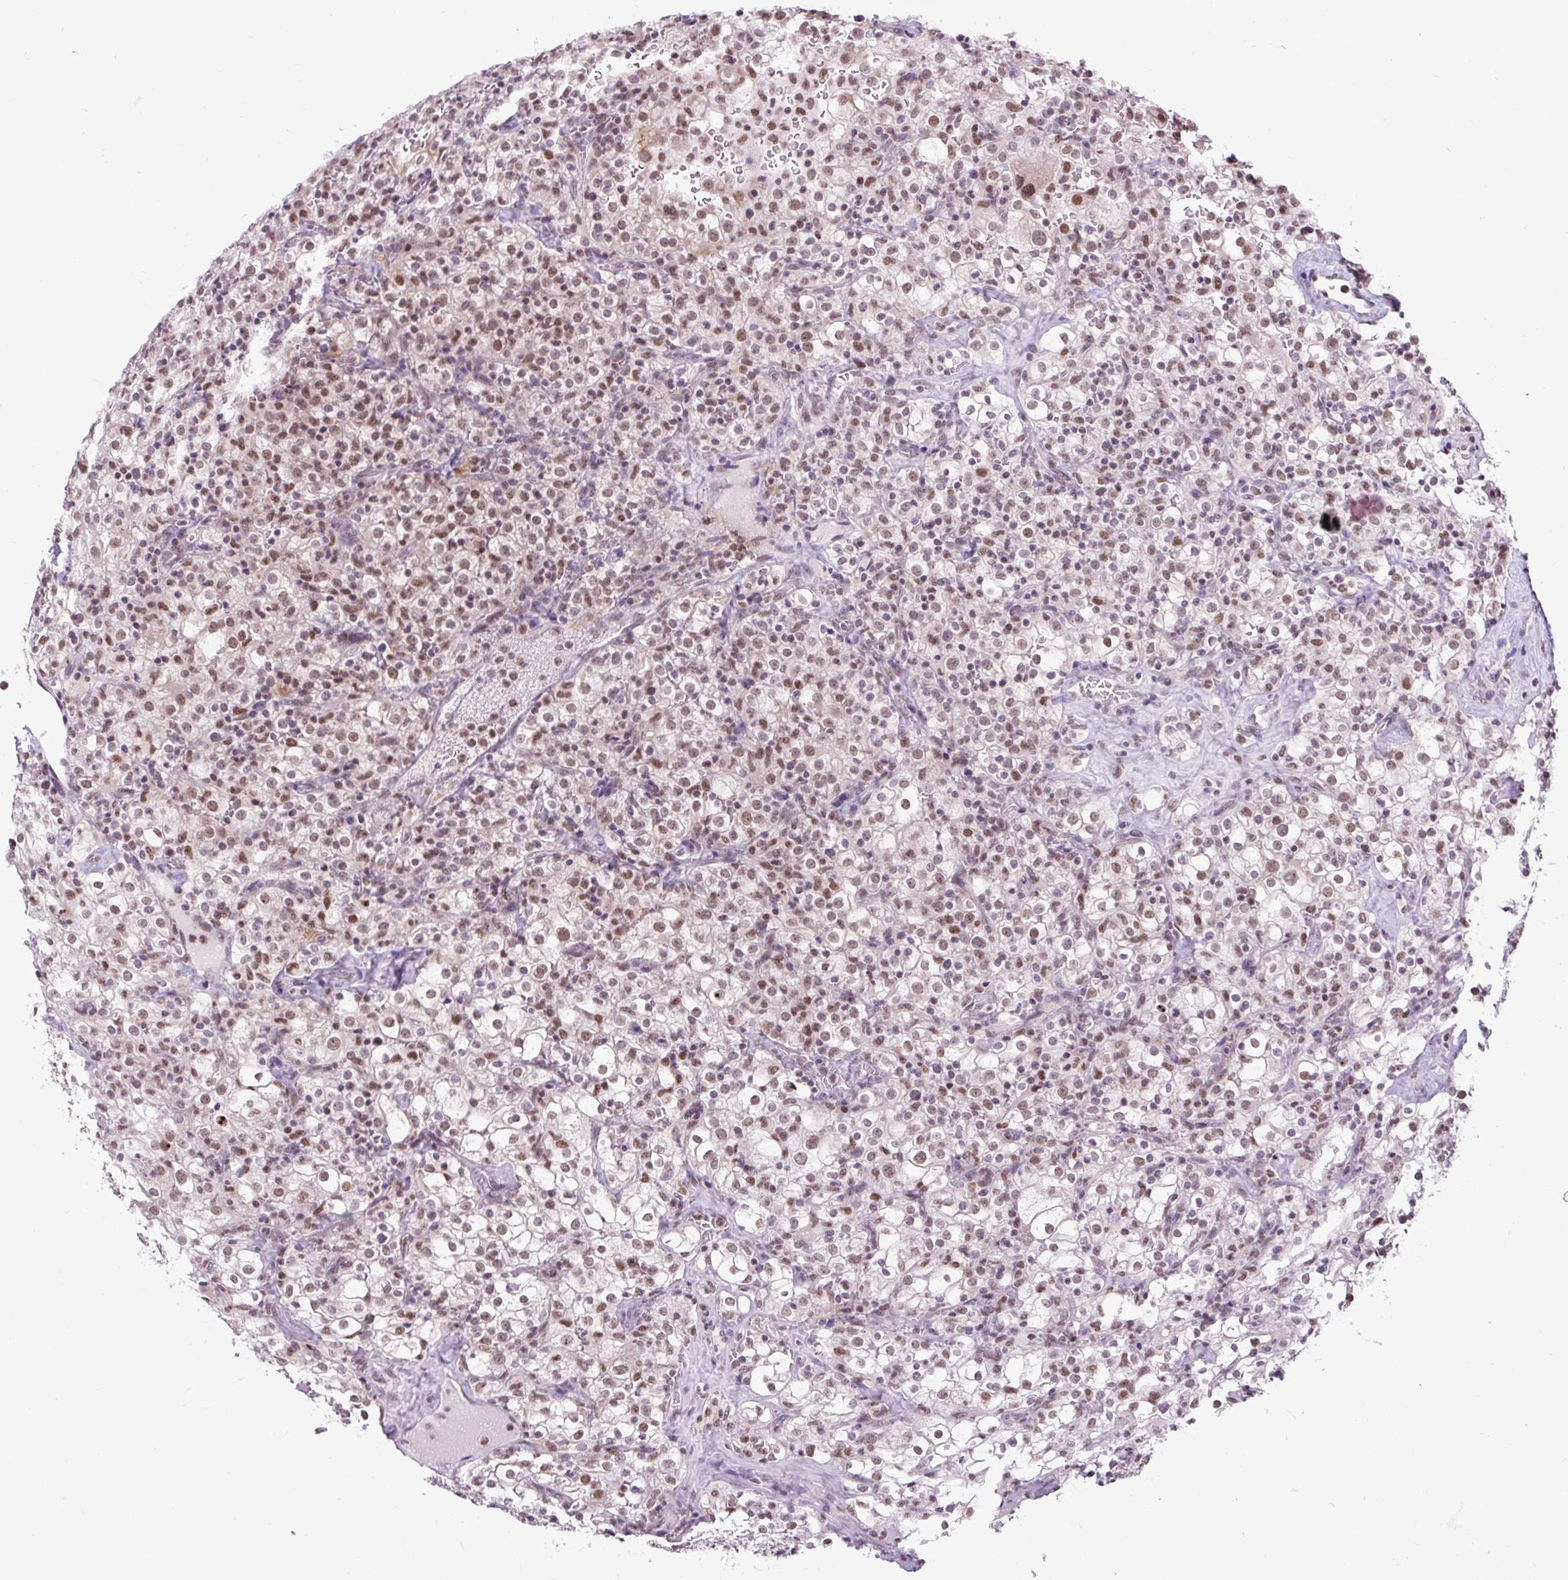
{"staining": {"intensity": "moderate", "quantity": ">75%", "location": "nuclear"}, "tissue": "renal cancer", "cell_type": "Tumor cells", "image_type": "cancer", "snomed": [{"axis": "morphology", "description": "Adenocarcinoma, NOS"}, {"axis": "topography", "description": "Kidney"}], "caption": "High-power microscopy captured an IHC micrograph of renal cancer, revealing moderate nuclear expression in about >75% of tumor cells.", "gene": "ZNF672", "patient": {"sex": "female", "age": 74}}